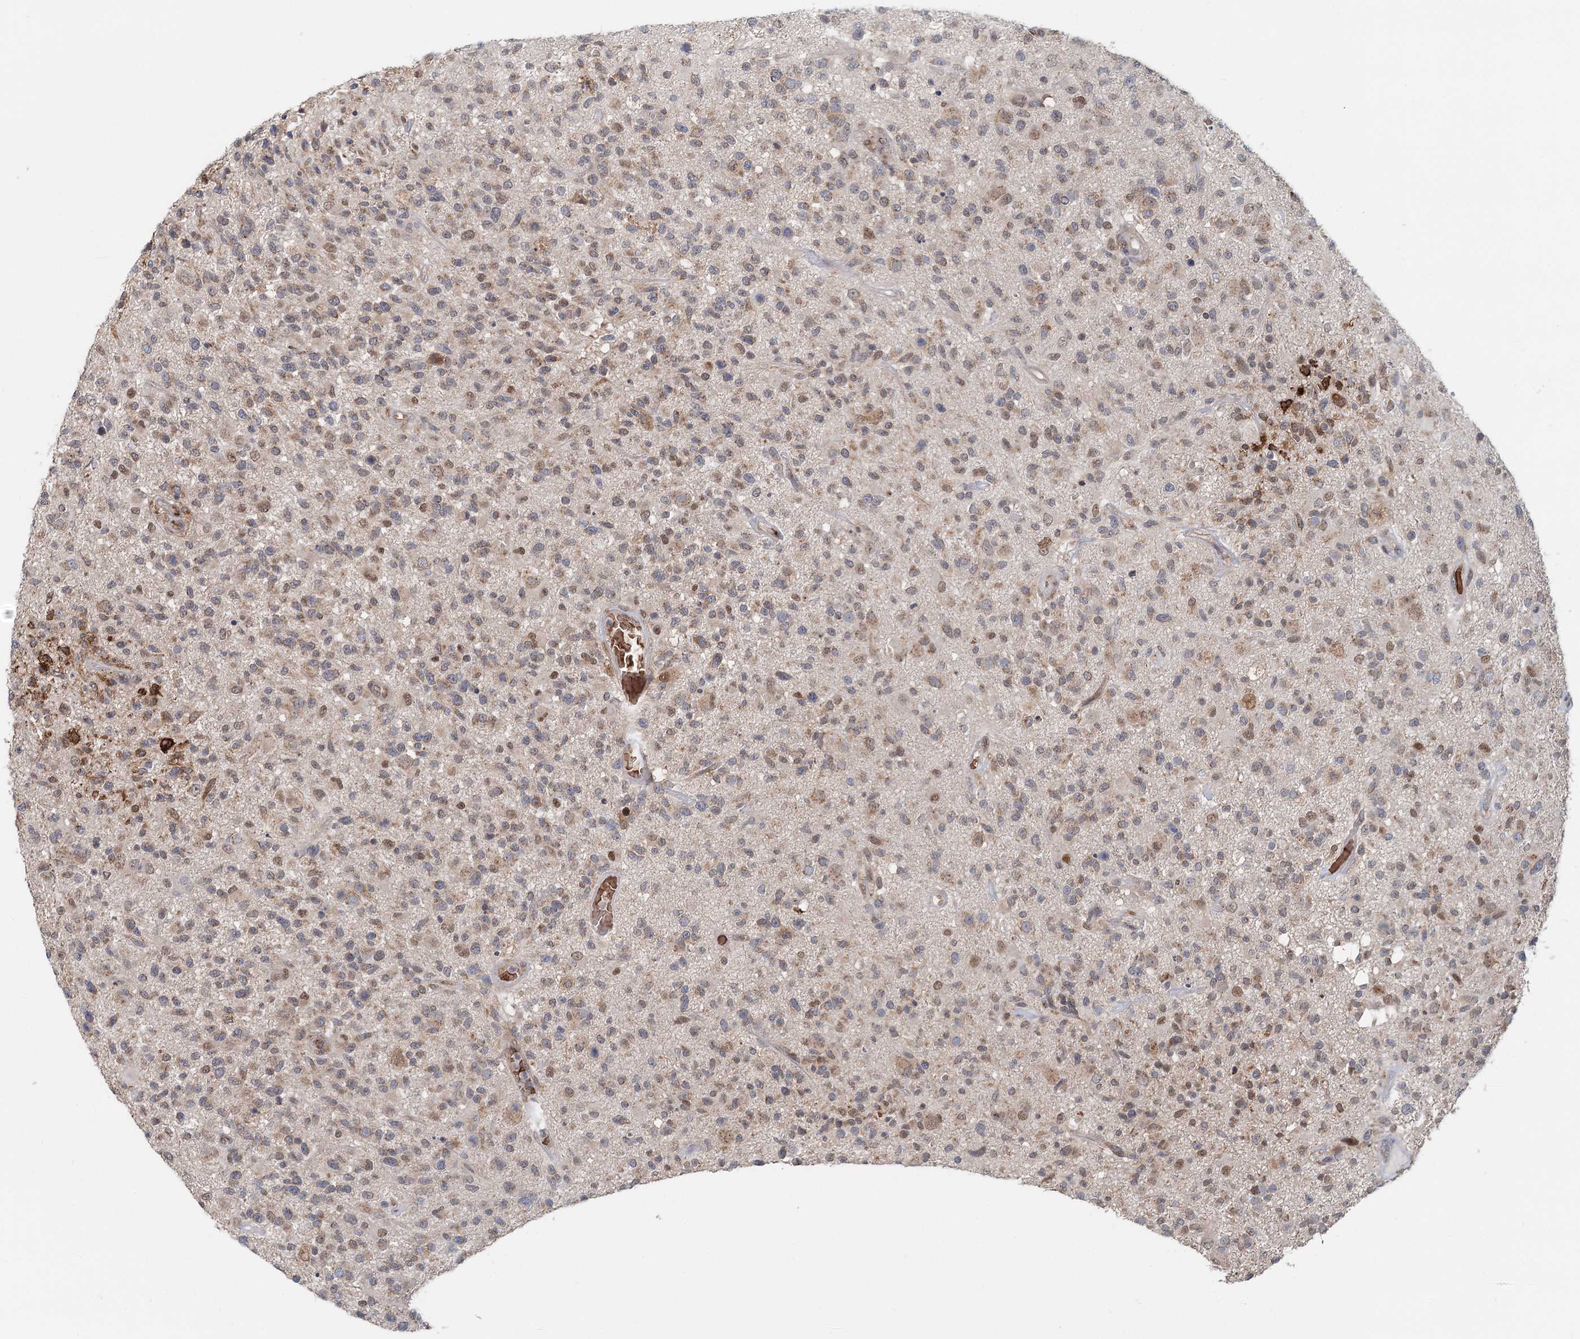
{"staining": {"intensity": "moderate", "quantity": "25%-75%", "location": "cytoplasmic/membranous,nuclear"}, "tissue": "glioma", "cell_type": "Tumor cells", "image_type": "cancer", "snomed": [{"axis": "morphology", "description": "Glioma, malignant, High grade"}, {"axis": "morphology", "description": "Glioblastoma, NOS"}, {"axis": "topography", "description": "Brain"}], "caption": "Immunohistochemical staining of glioblastoma exhibits medium levels of moderate cytoplasmic/membranous and nuclear staining in about 25%-75% of tumor cells.", "gene": "ADK", "patient": {"sex": "male", "age": 60}}